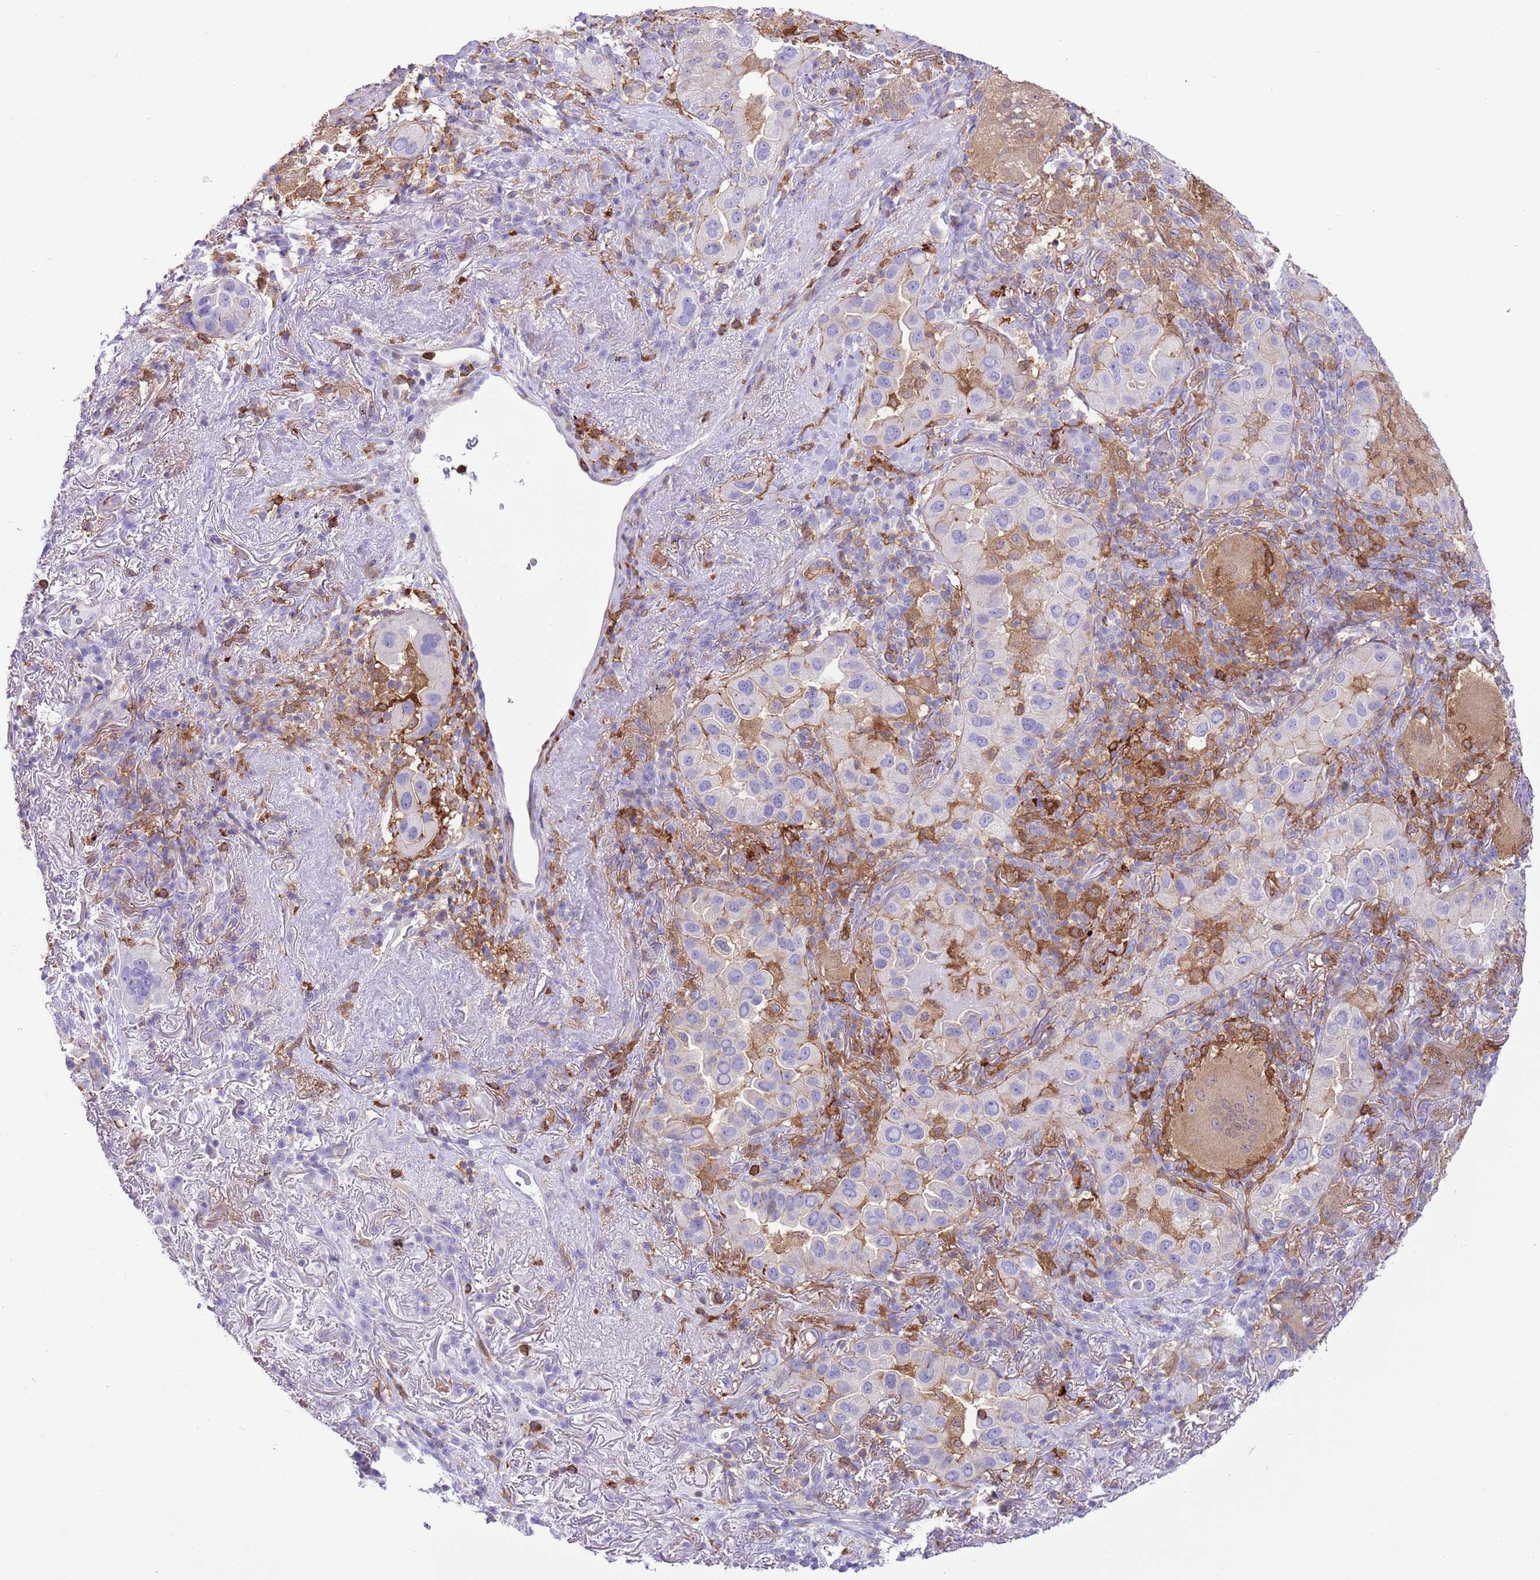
{"staining": {"intensity": "negative", "quantity": "none", "location": "none"}, "tissue": "lung cancer", "cell_type": "Tumor cells", "image_type": "cancer", "snomed": [{"axis": "morphology", "description": "Adenocarcinoma, NOS"}, {"axis": "topography", "description": "Lung"}], "caption": "The image shows no staining of tumor cells in lung cancer.", "gene": "EFHD2", "patient": {"sex": "female", "age": 69}}